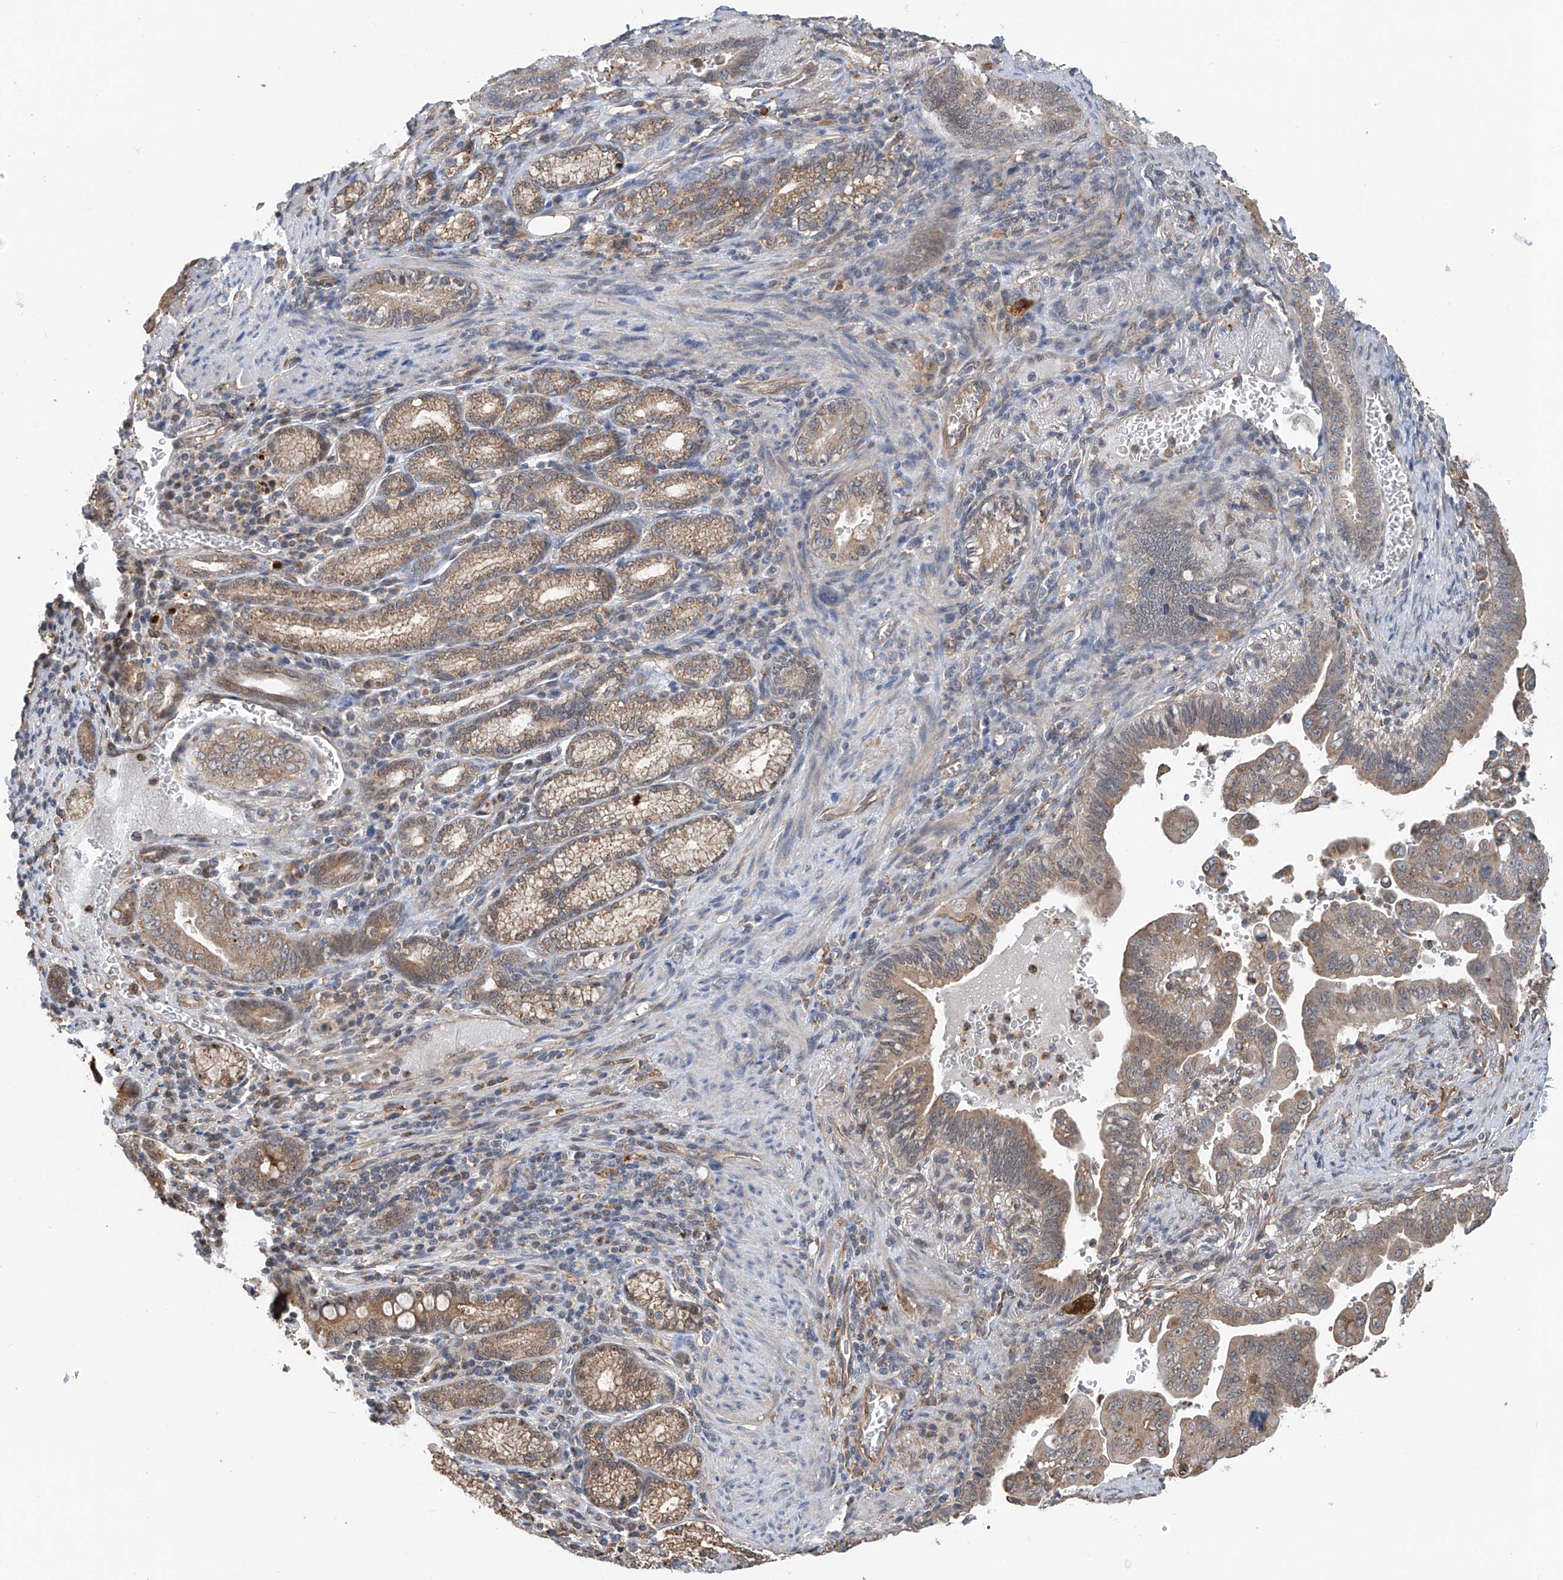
{"staining": {"intensity": "moderate", "quantity": ">75%", "location": "cytoplasmic/membranous"}, "tissue": "pancreatic cancer", "cell_type": "Tumor cells", "image_type": "cancer", "snomed": [{"axis": "morphology", "description": "Adenocarcinoma, NOS"}, {"axis": "topography", "description": "Pancreas"}], "caption": "The photomicrograph reveals immunohistochemical staining of pancreatic adenocarcinoma. There is moderate cytoplasmic/membranous positivity is present in approximately >75% of tumor cells. (DAB = brown stain, brightfield microscopy at high magnification).", "gene": "ZNF189", "patient": {"sex": "male", "age": 70}}